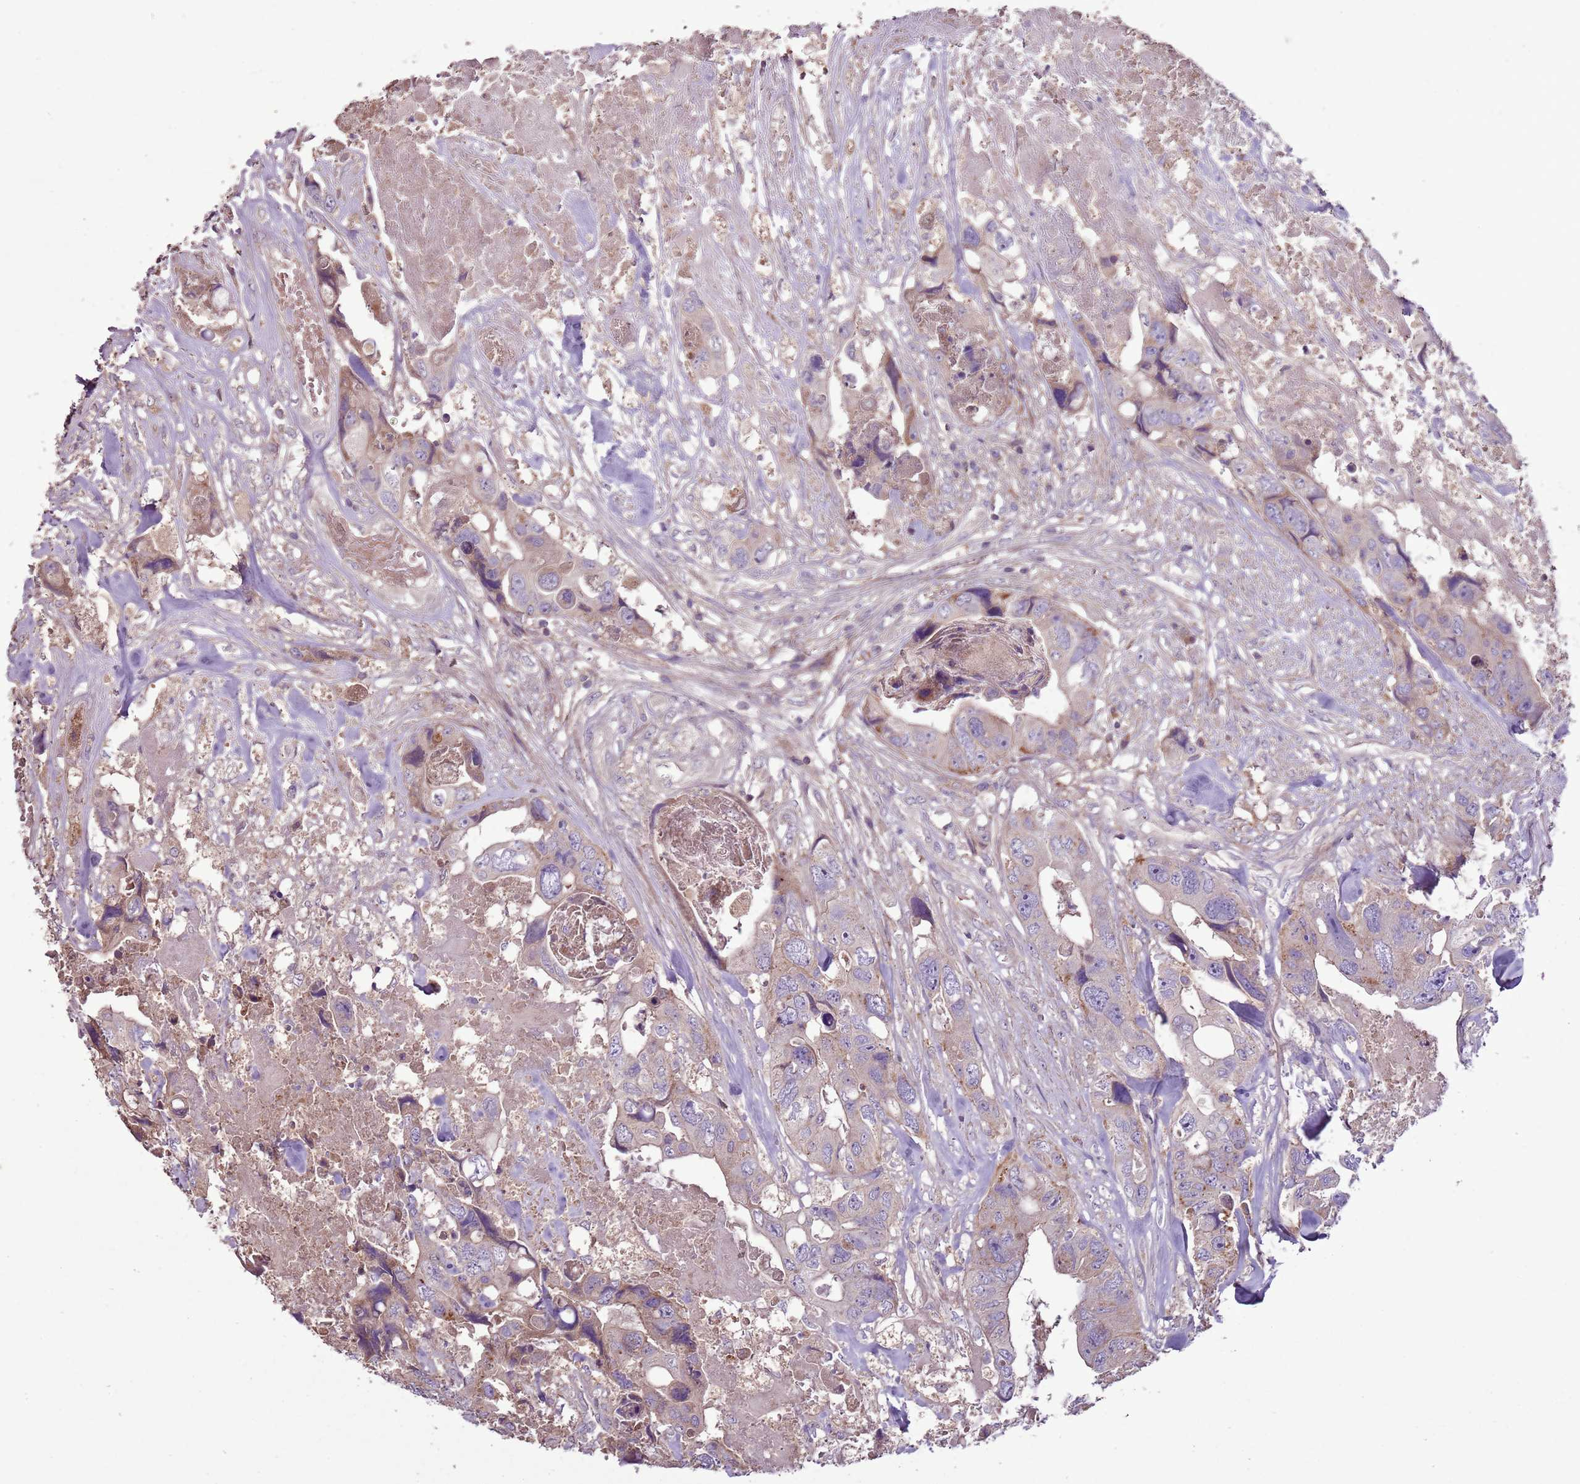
{"staining": {"intensity": "moderate", "quantity": "<25%", "location": "cytoplasmic/membranous"}, "tissue": "colorectal cancer", "cell_type": "Tumor cells", "image_type": "cancer", "snomed": [{"axis": "morphology", "description": "Adenocarcinoma, NOS"}, {"axis": "topography", "description": "Rectum"}], "caption": "Adenocarcinoma (colorectal) was stained to show a protein in brown. There is low levels of moderate cytoplasmic/membranous positivity in approximately <25% of tumor cells.", "gene": "ANKRD24", "patient": {"sex": "male", "age": 57}}